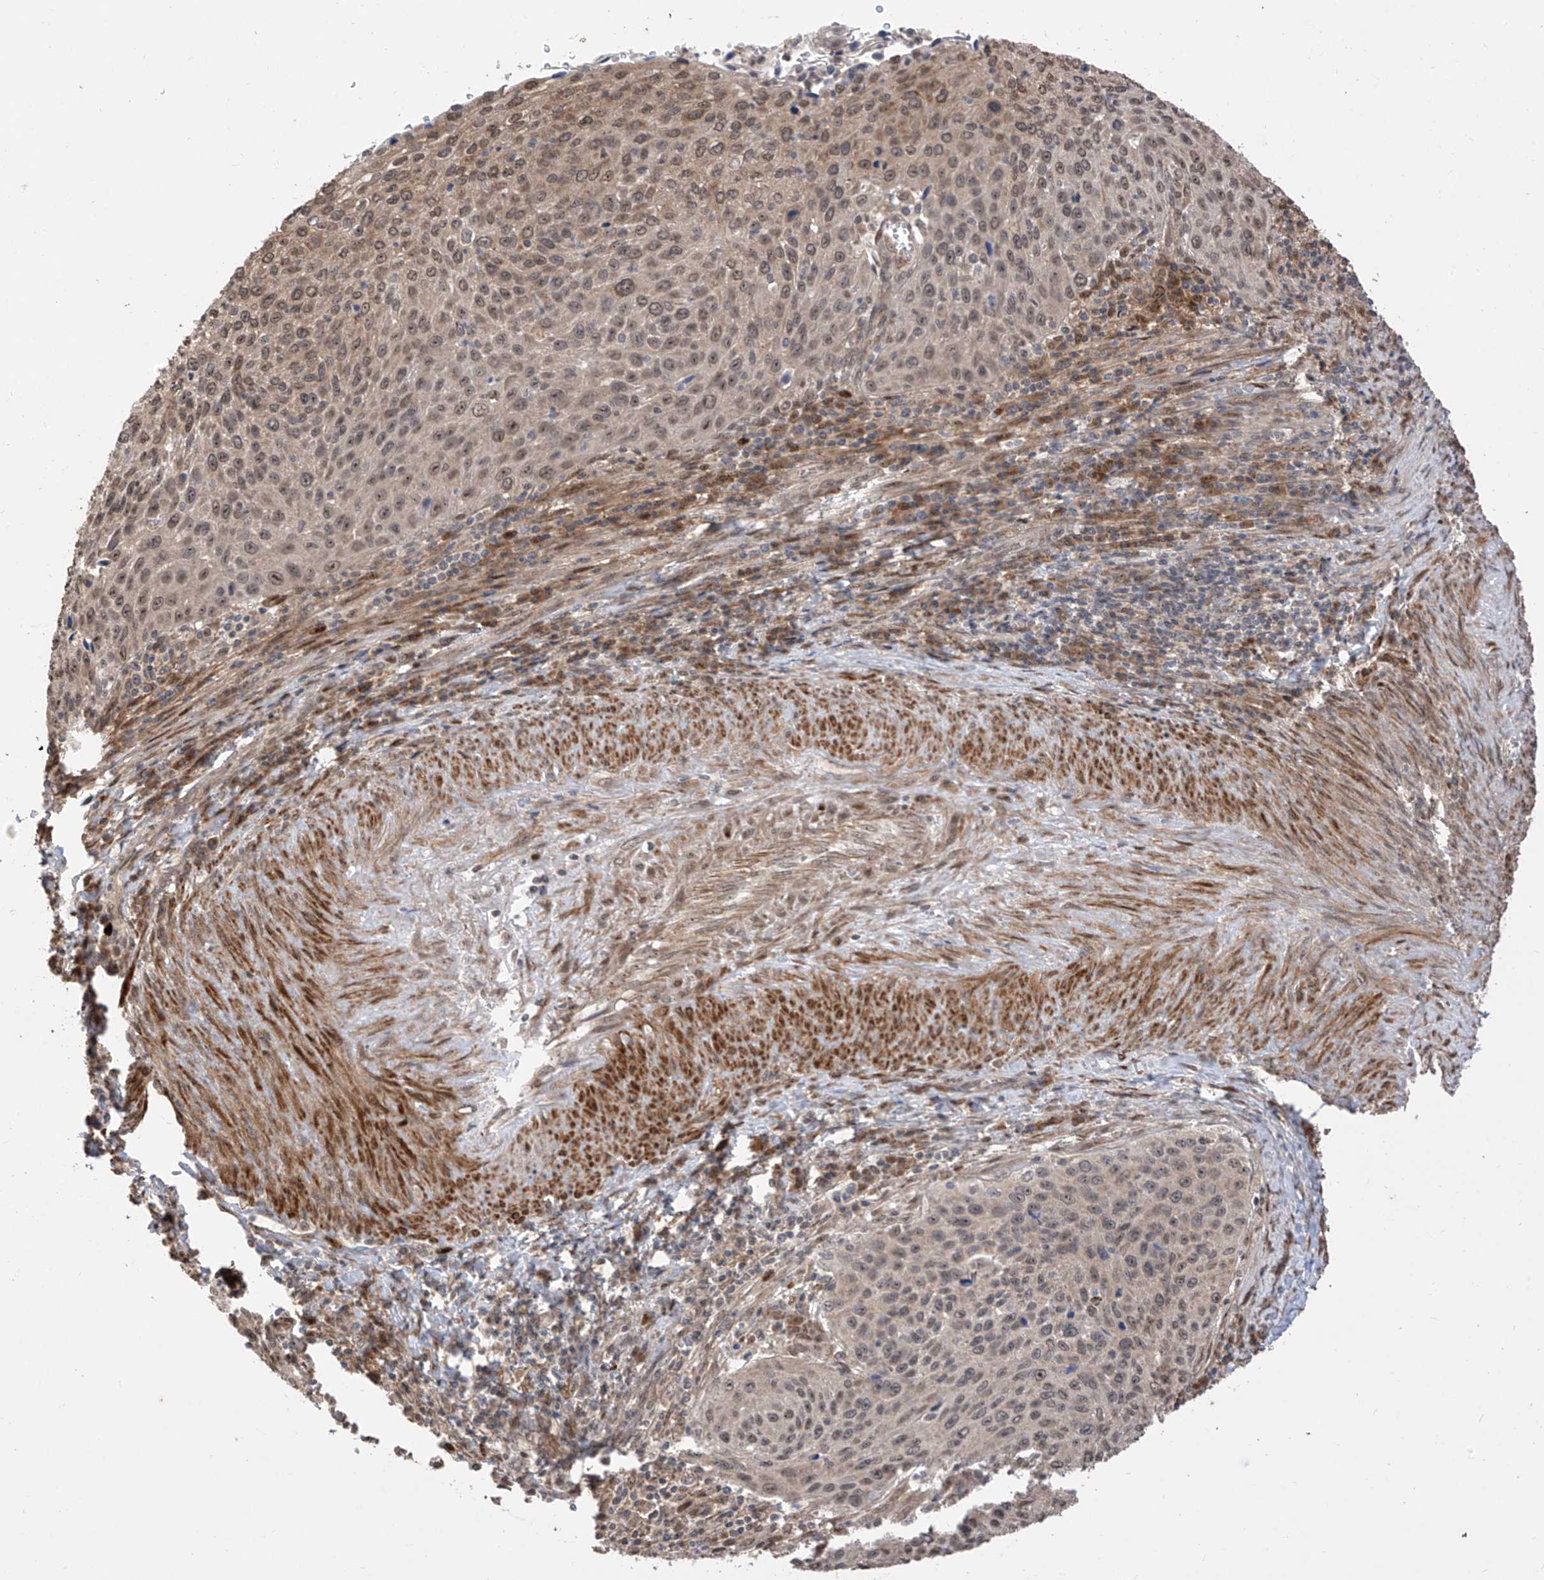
{"staining": {"intensity": "moderate", "quantity": ">75%", "location": "nuclear"}, "tissue": "cervical cancer", "cell_type": "Tumor cells", "image_type": "cancer", "snomed": [{"axis": "morphology", "description": "Squamous cell carcinoma, NOS"}, {"axis": "topography", "description": "Cervix"}], "caption": "A photomicrograph of human cervical cancer (squamous cell carcinoma) stained for a protein displays moderate nuclear brown staining in tumor cells.", "gene": "LATS1", "patient": {"sex": "female", "age": 32}}